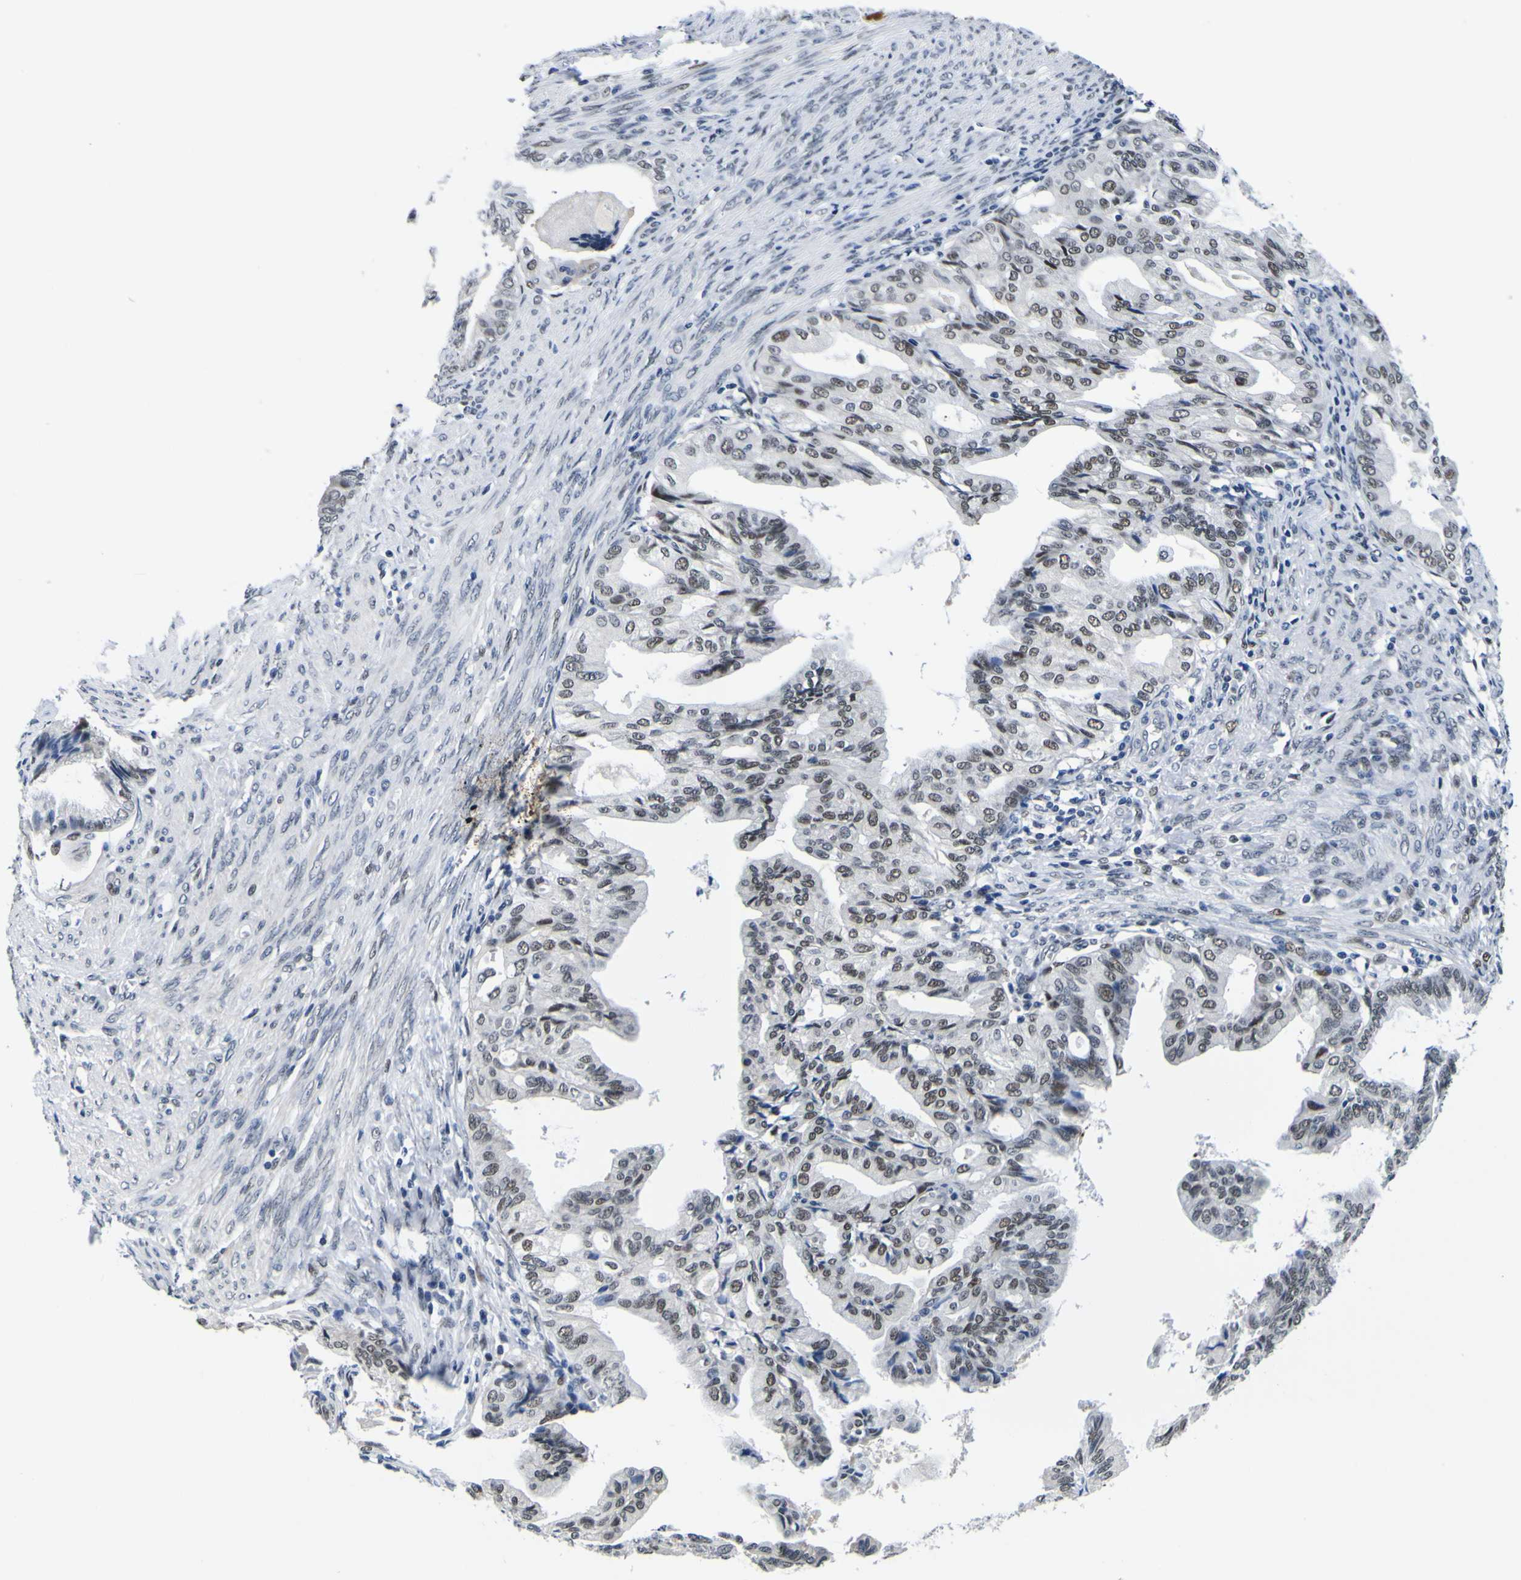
{"staining": {"intensity": "moderate", "quantity": ">75%", "location": "nuclear"}, "tissue": "endometrial cancer", "cell_type": "Tumor cells", "image_type": "cancer", "snomed": [{"axis": "morphology", "description": "Adenocarcinoma, NOS"}, {"axis": "topography", "description": "Endometrium"}], "caption": "Immunohistochemical staining of adenocarcinoma (endometrial) displays medium levels of moderate nuclear protein staining in approximately >75% of tumor cells.", "gene": "CUL4B", "patient": {"sex": "female", "age": 86}}